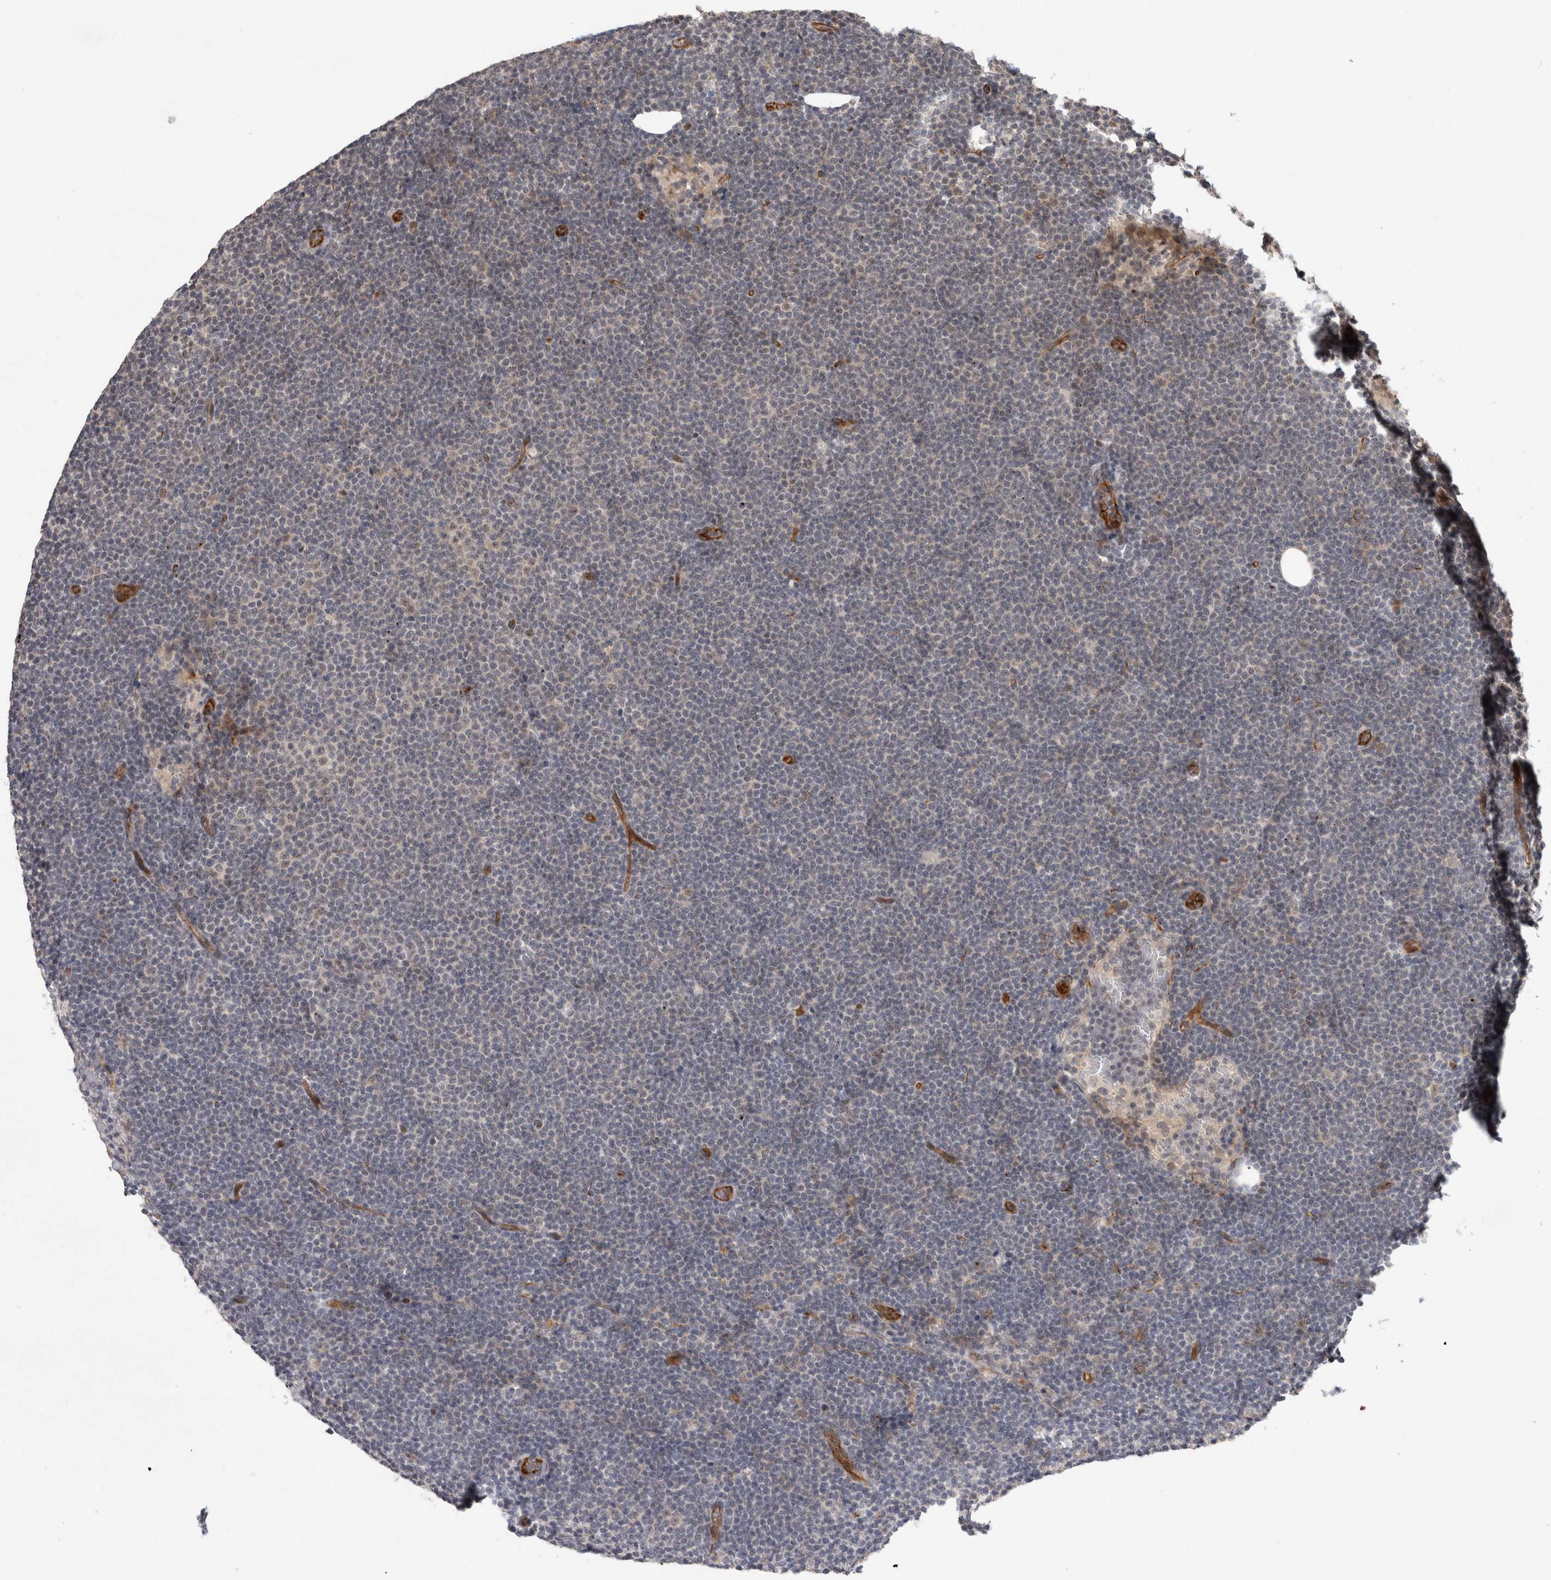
{"staining": {"intensity": "negative", "quantity": "none", "location": "none"}, "tissue": "lymphoma", "cell_type": "Tumor cells", "image_type": "cancer", "snomed": [{"axis": "morphology", "description": "Malignant lymphoma, non-Hodgkin's type, Low grade"}, {"axis": "topography", "description": "Lymph node"}], "caption": "Immunohistochemical staining of human malignant lymphoma, non-Hodgkin's type (low-grade) exhibits no significant positivity in tumor cells.", "gene": "CRISPLD1", "patient": {"sex": "female", "age": 53}}